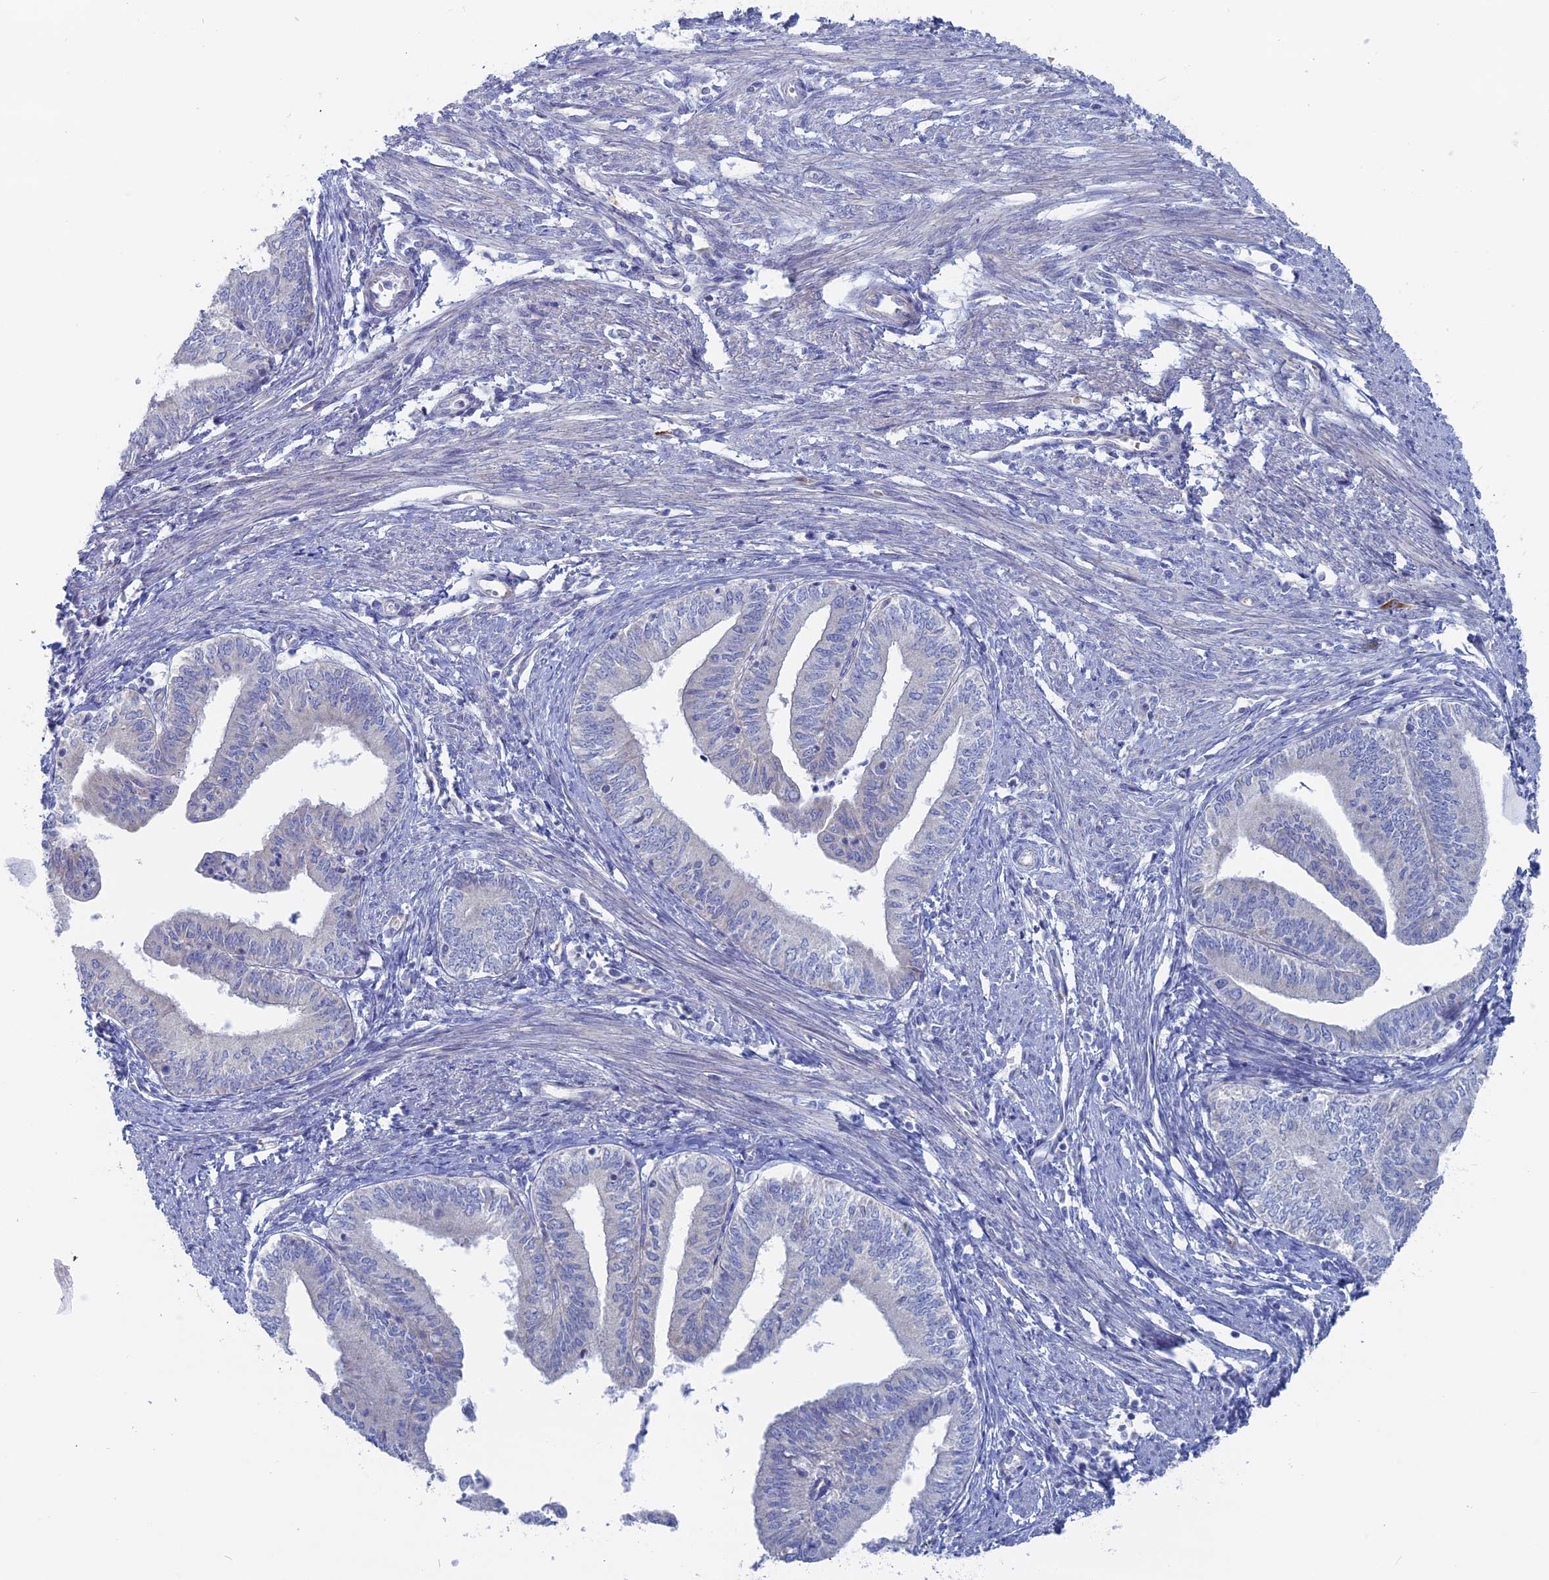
{"staining": {"intensity": "negative", "quantity": "none", "location": "none"}, "tissue": "endometrial cancer", "cell_type": "Tumor cells", "image_type": "cancer", "snomed": [{"axis": "morphology", "description": "Adenocarcinoma, NOS"}, {"axis": "topography", "description": "Endometrium"}], "caption": "The photomicrograph displays no significant expression in tumor cells of endometrial adenocarcinoma. The staining is performed using DAB (3,3'-diaminobenzidine) brown chromogen with nuclei counter-stained in using hematoxylin.", "gene": "TBC1D30", "patient": {"sex": "female", "age": 66}}